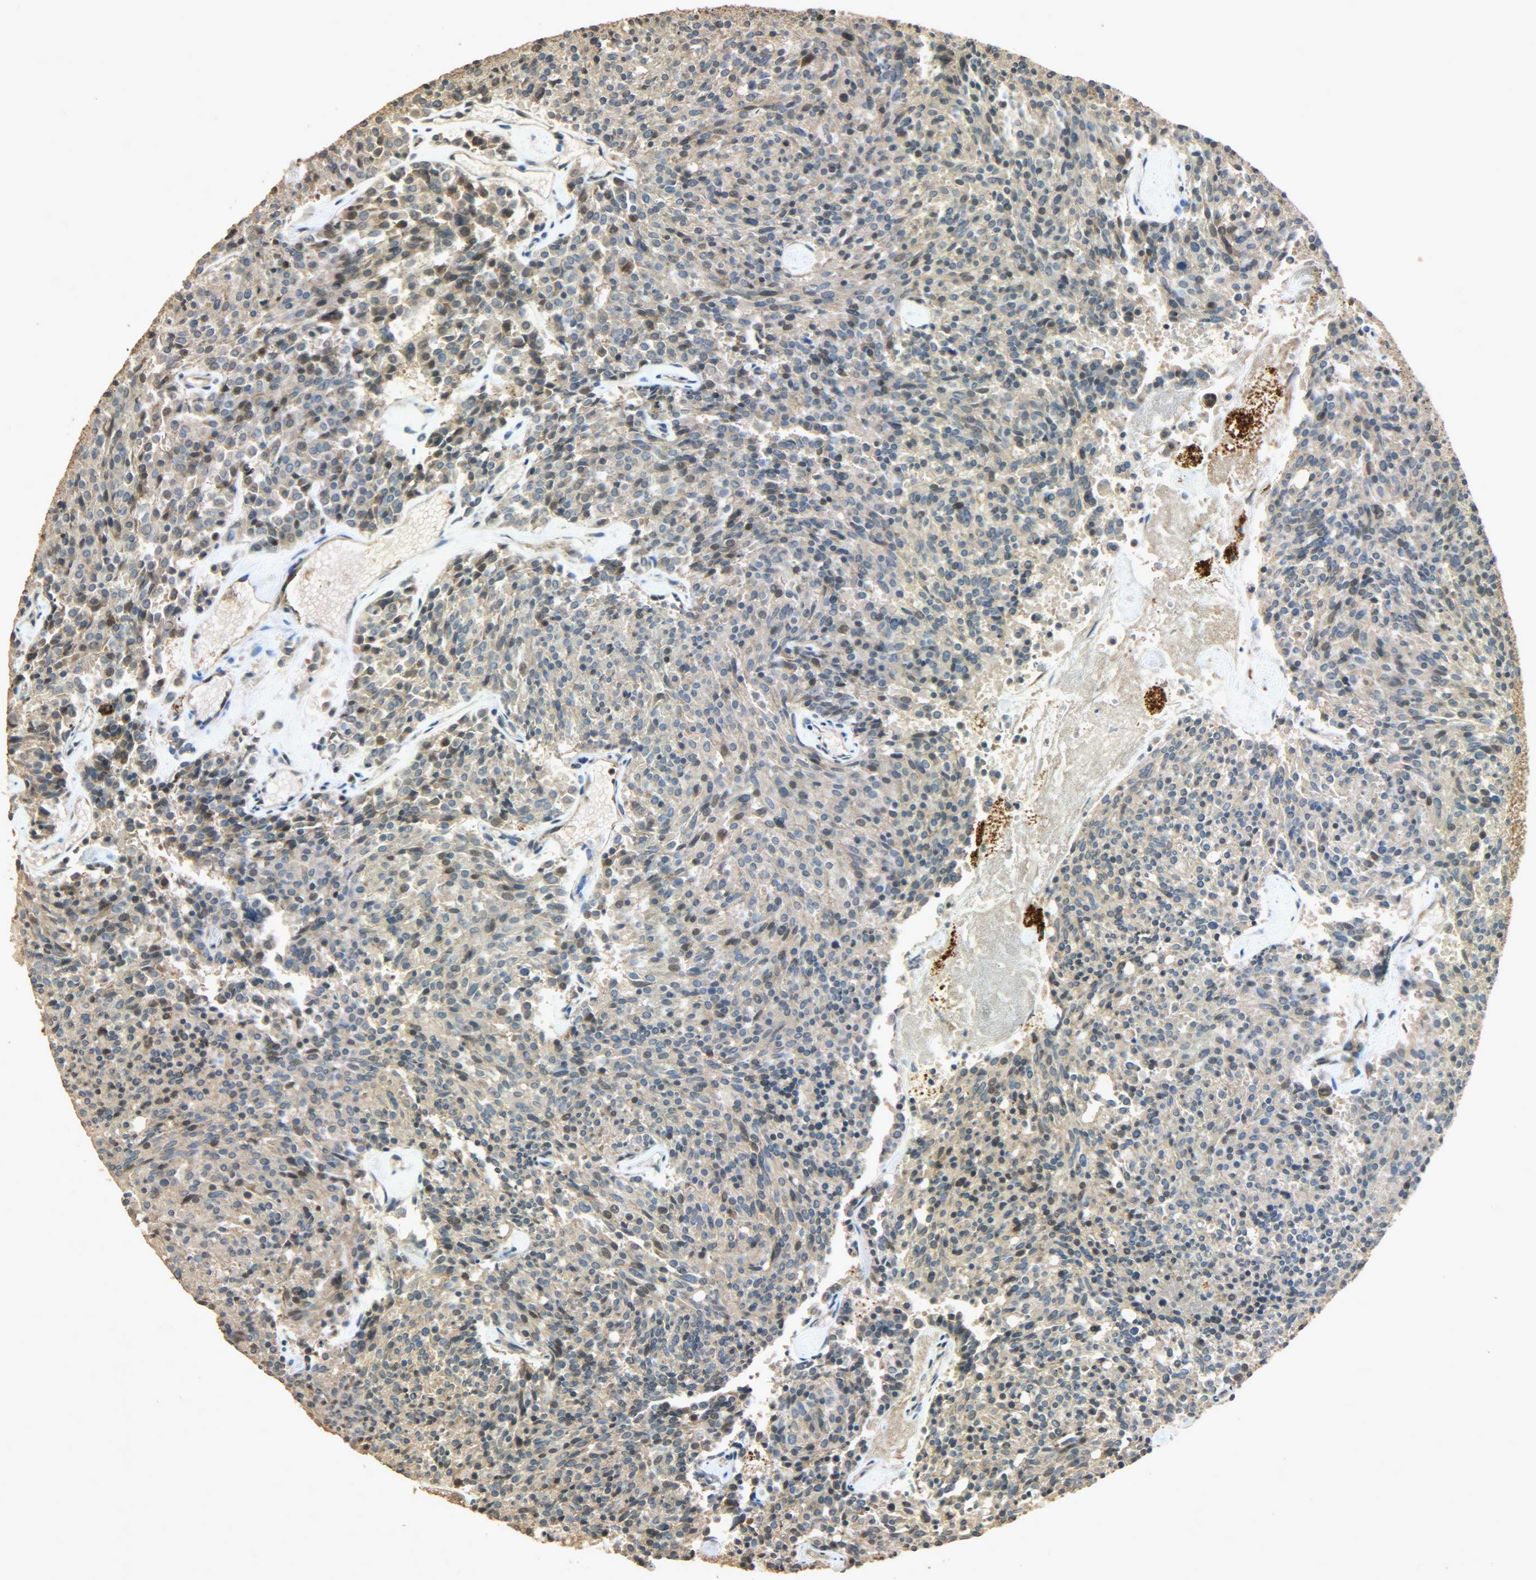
{"staining": {"intensity": "weak", "quantity": ">75%", "location": "cytoplasmic/membranous"}, "tissue": "carcinoid", "cell_type": "Tumor cells", "image_type": "cancer", "snomed": [{"axis": "morphology", "description": "Carcinoid, malignant, NOS"}, {"axis": "topography", "description": "Pancreas"}], "caption": "Carcinoid stained for a protein (brown) exhibits weak cytoplasmic/membranous positive positivity in approximately >75% of tumor cells.", "gene": "ATP2B1", "patient": {"sex": "female", "age": 54}}